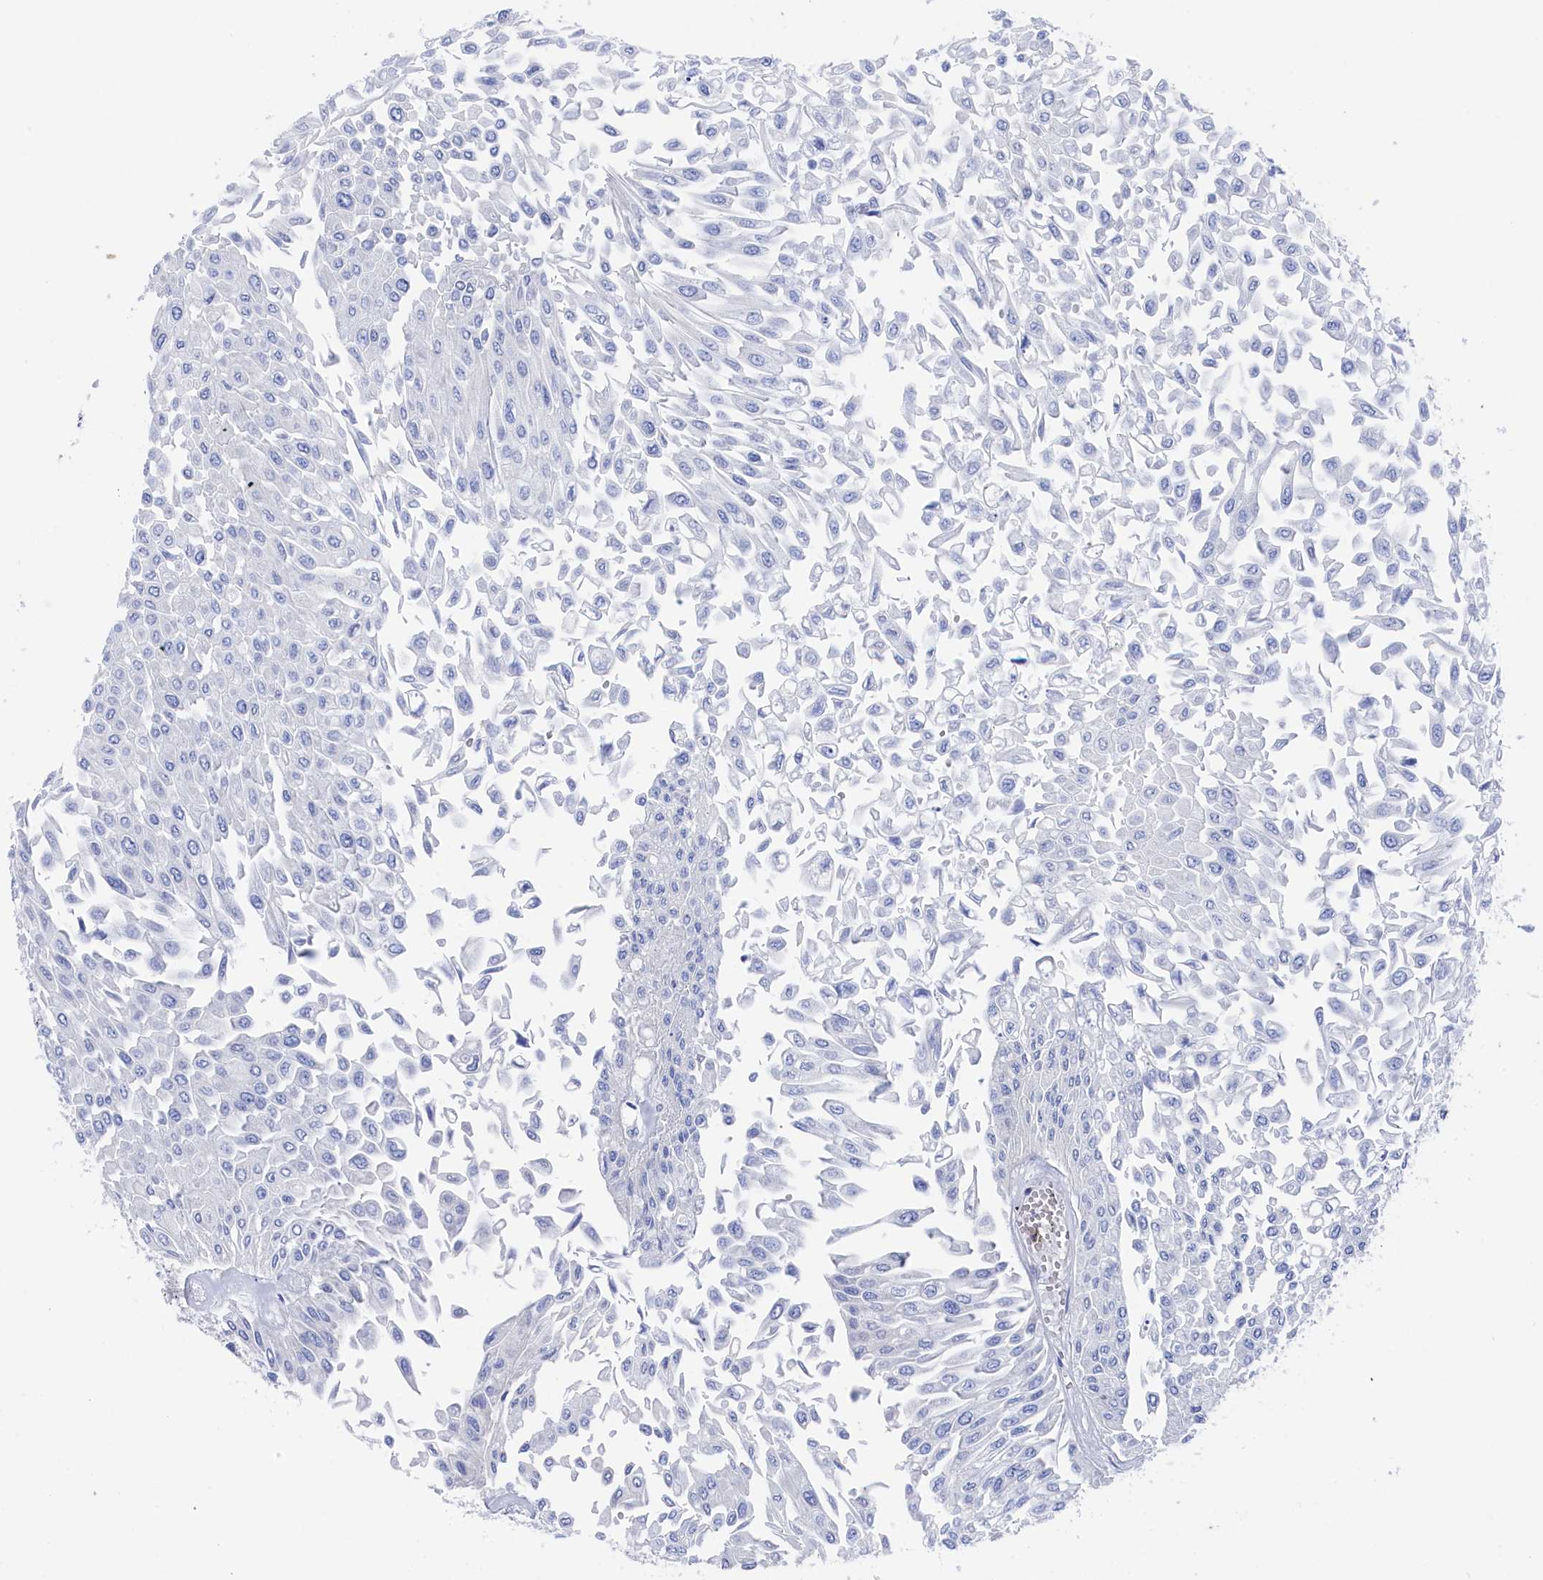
{"staining": {"intensity": "negative", "quantity": "none", "location": "none"}, "tissue": "urothelial cancer", "cell_type": "Tumor cells", "image_type": "cancer", "snomed": [{"axis": "morphology", "description": "Urothelial carcinoma, Low grade"}, {"axis": "topography", "description": "Urinary bladder"}], "caption": "High magnification brightfield microscopy of urothelial cancer stained with DAB (brown) and counterstained with hematoxylin (blue): tumor cells show no significant positivity.", "gene": "TMOD2", "patient": {"sex": "male", "age": 67}}